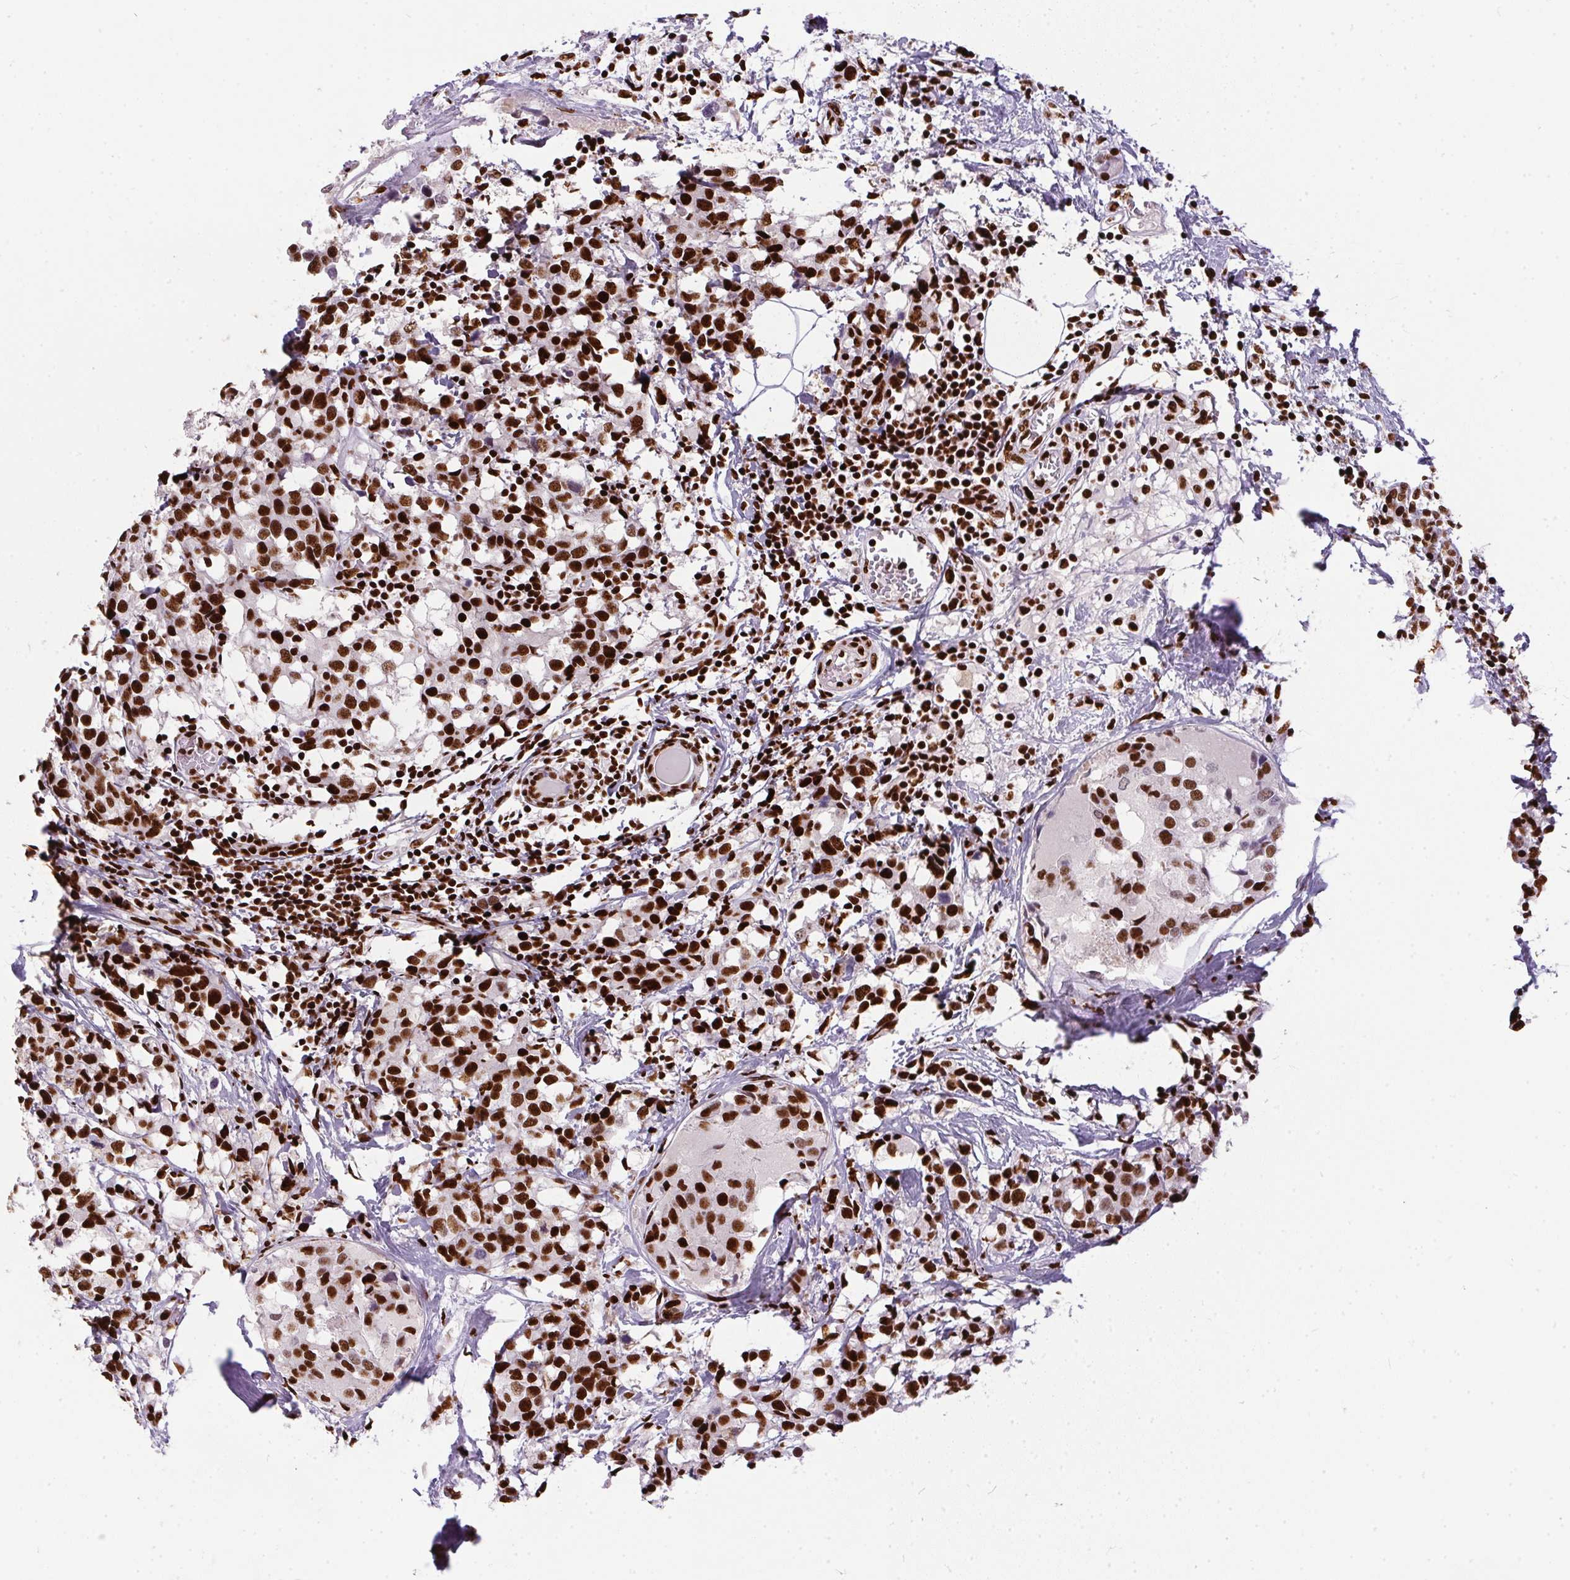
{"staining": {"intensity": "strong", "quantity": ">75%", "location": "nuclear"}, "tissue": "breast cancer", "cell_type": "Tumor cells", "image_type": "cancer", "snomed": [{"axis": "morphology", "description": "Lobular carcinoma"}, {"axis": "topography", "description": "Breast"}], "caption": "An IHC histopathology image of neoplastic tissue is shown. Protein staining in brown highlights strong nuclear positivity in lobular carcinoma (breast) within tumor cells.", "gene": "PAGE3", "patient": {"sex": "female", "age": 59}}